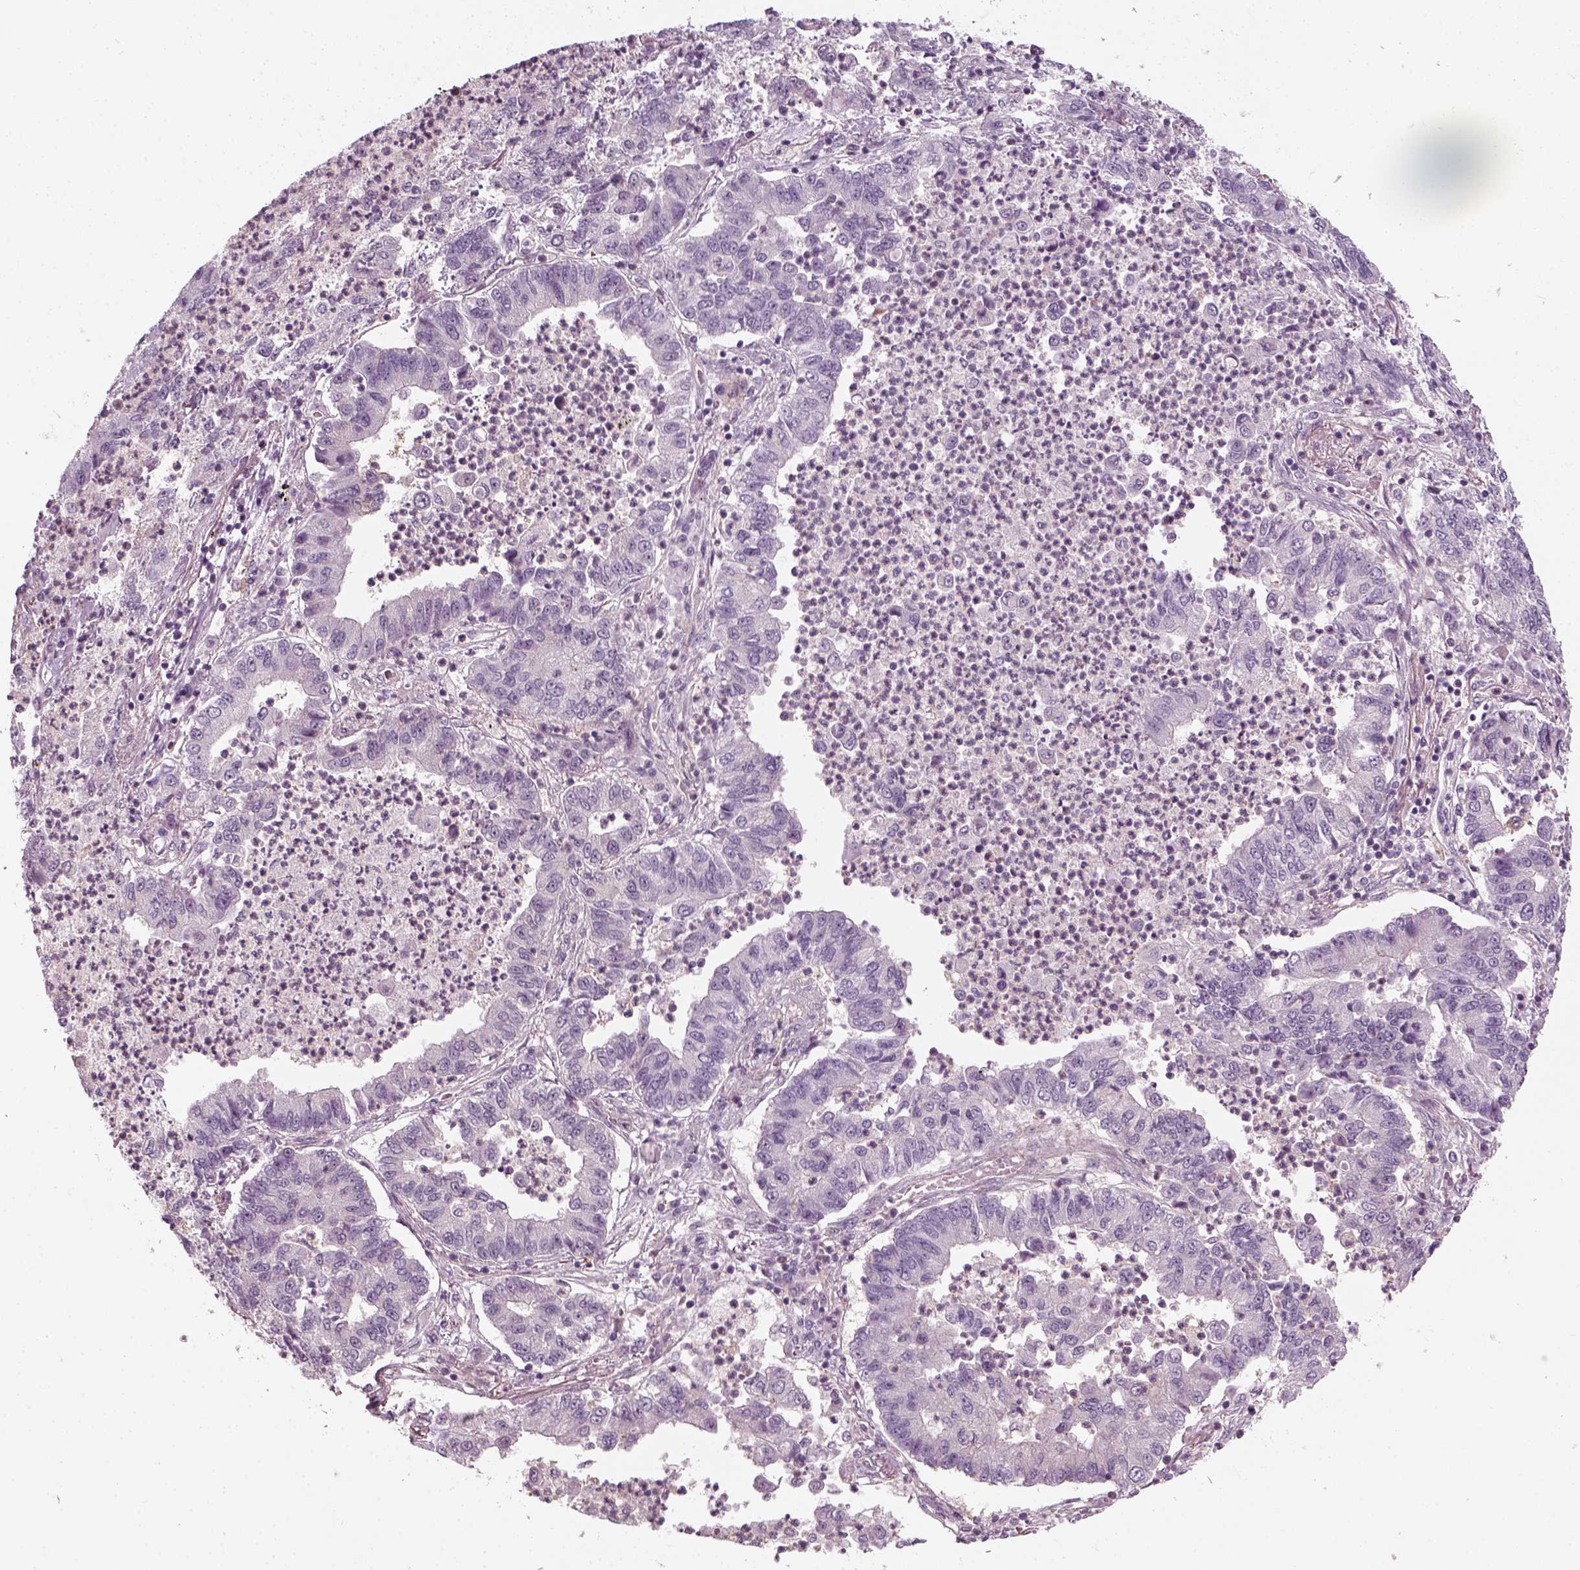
{"staining": {"intensity": "negative", "quantity": "none", "location": "none"}, "tissue": "lung cancer", "cell_type": "Tumor cells", "image_type": "cancer", "snomed": [{"axis": "morphology", "description": "Adenocarcinoma, NOS"}, {"axis": "topography", "description": "Lung"}], "caption": "DAB (3,3'-diaminobenzidine) immunohistochemical staining of lung adenocarcinoma demonstrates no significant staining in tumor cells.", "gene": "DNASE1L1", "patient": {"sex": "female", "age": 57}}